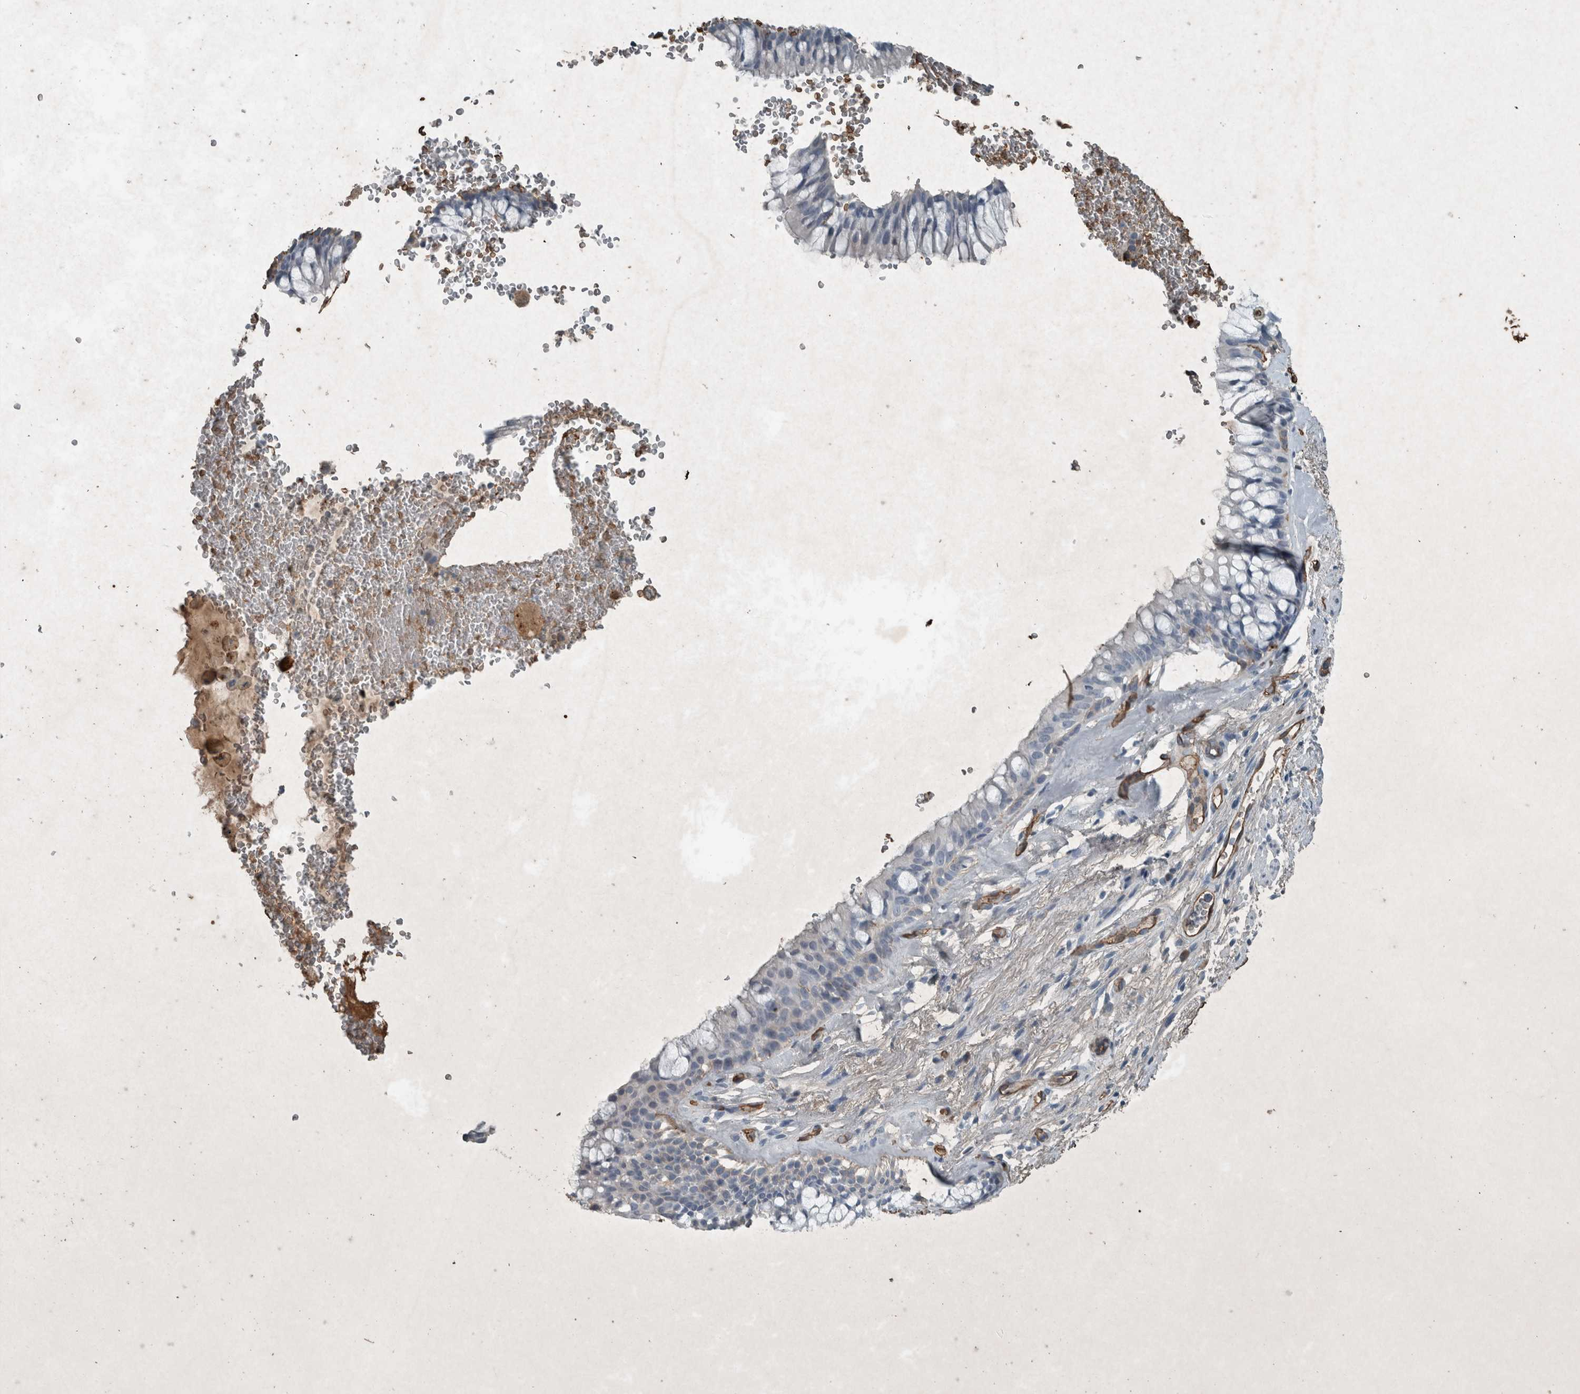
{"staining": {"intensity": "moderate", "quantity": "<25%", "location": "cytoplasmic/membranous"}, "tissue": "bronchus", "cell_type": "Respiratory epithelial cells", "image_type": "normal", "snomed": [{"axis": "morphology", "description": "Normal tissue, NOS"}, {"axis": "topography", "description": "Cartilage tissue"}, {"axis": "topography", "description": "Bronchus"}], "caption": "Brown immunohistochemical staining in normal bronchus demonstrates moderate cytoplasmic/membranous positivity in approximately <25% of respiratory epithelial cells.", "gene": "LBP", "patient": {"sex": "female", "age": 53}}